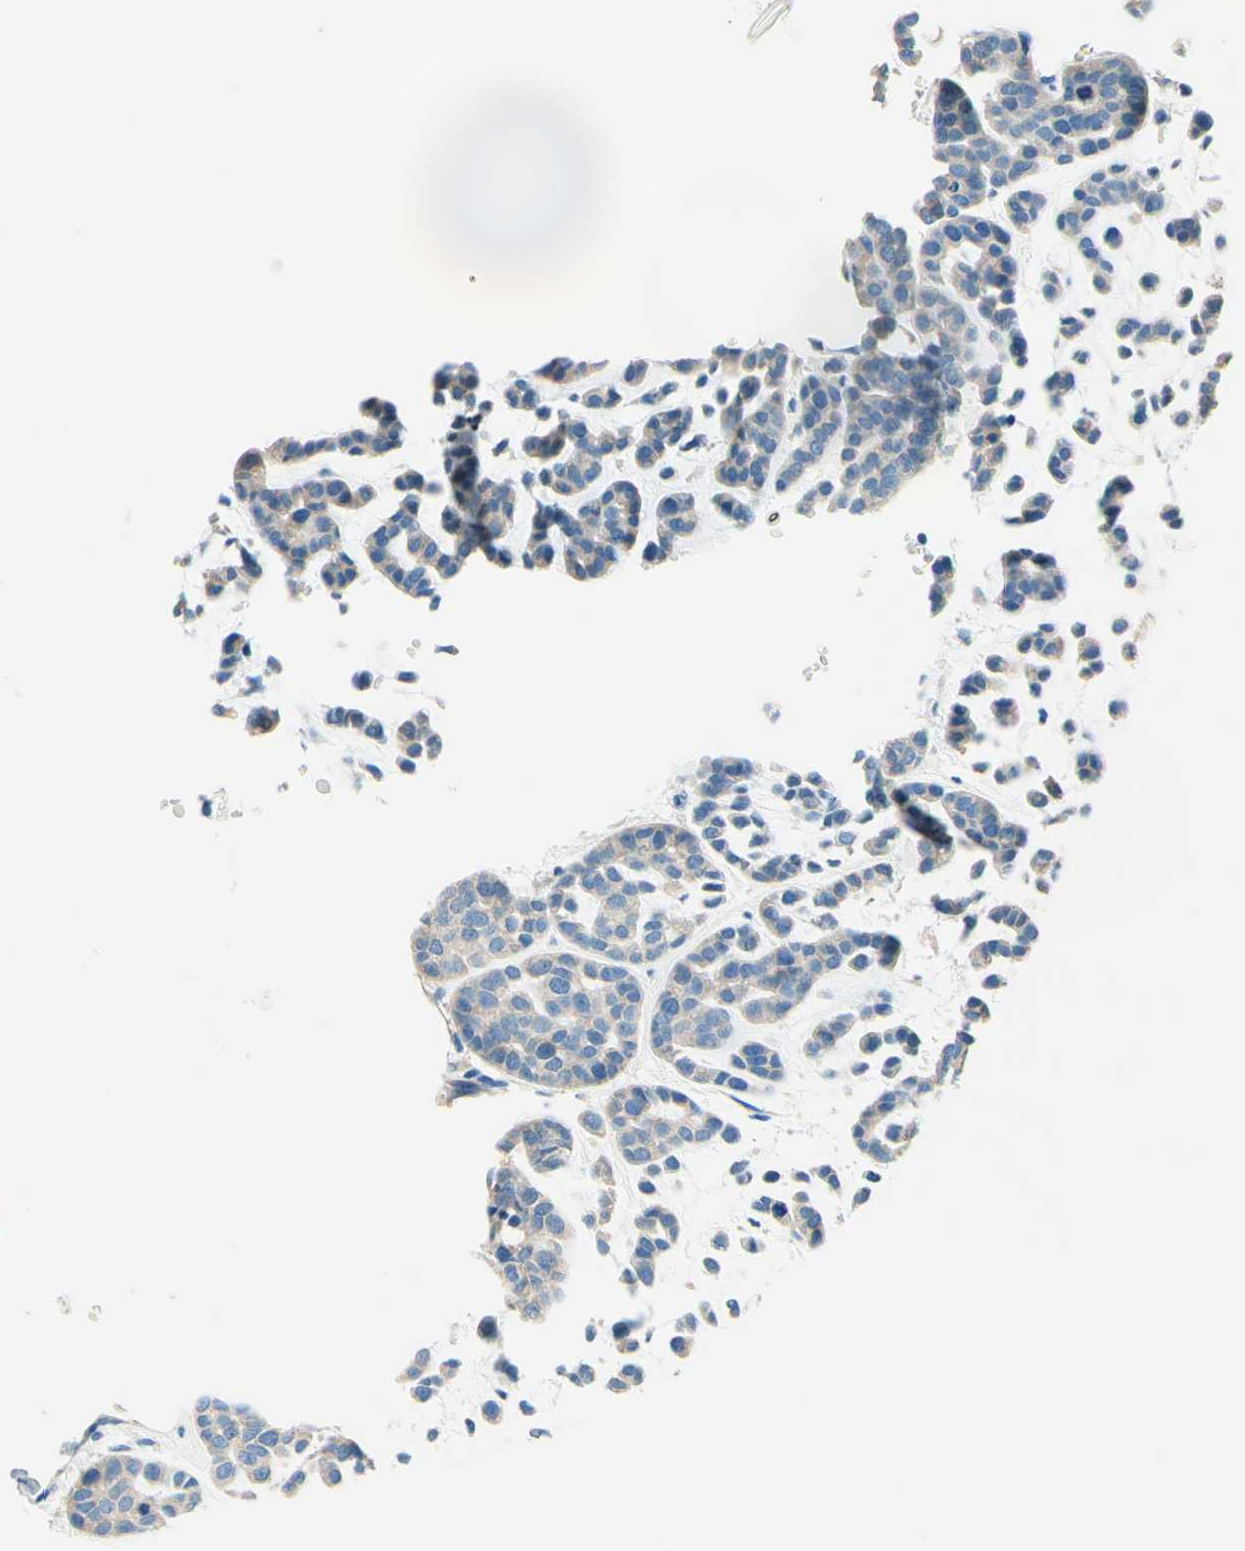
{"staining": {"intensity": "weak", "quantity": "25%-75%", "location": "cytoplasmic/membranous"}, "tissue": "head and neck cancer", "cell_type": "Tumor cells", "image_type": "cancer", "snomed": [{"axis": "morphology", "description": "Adenocarcinoma, NOS"}, {"axis": "morphology", "description": "Adenoma, NOS"}, {"axis": "topography", "description": "Head-Neck"}], "caption": "Approximately 25%-75% of tumor cells in adenoma (head and neck) exhibit weak cytoplasmic/membranous protein expression as visualized by brown immunohistochemical staining.", "gene": "PASD1", "patient": {"sex": "female", "age": 55}}